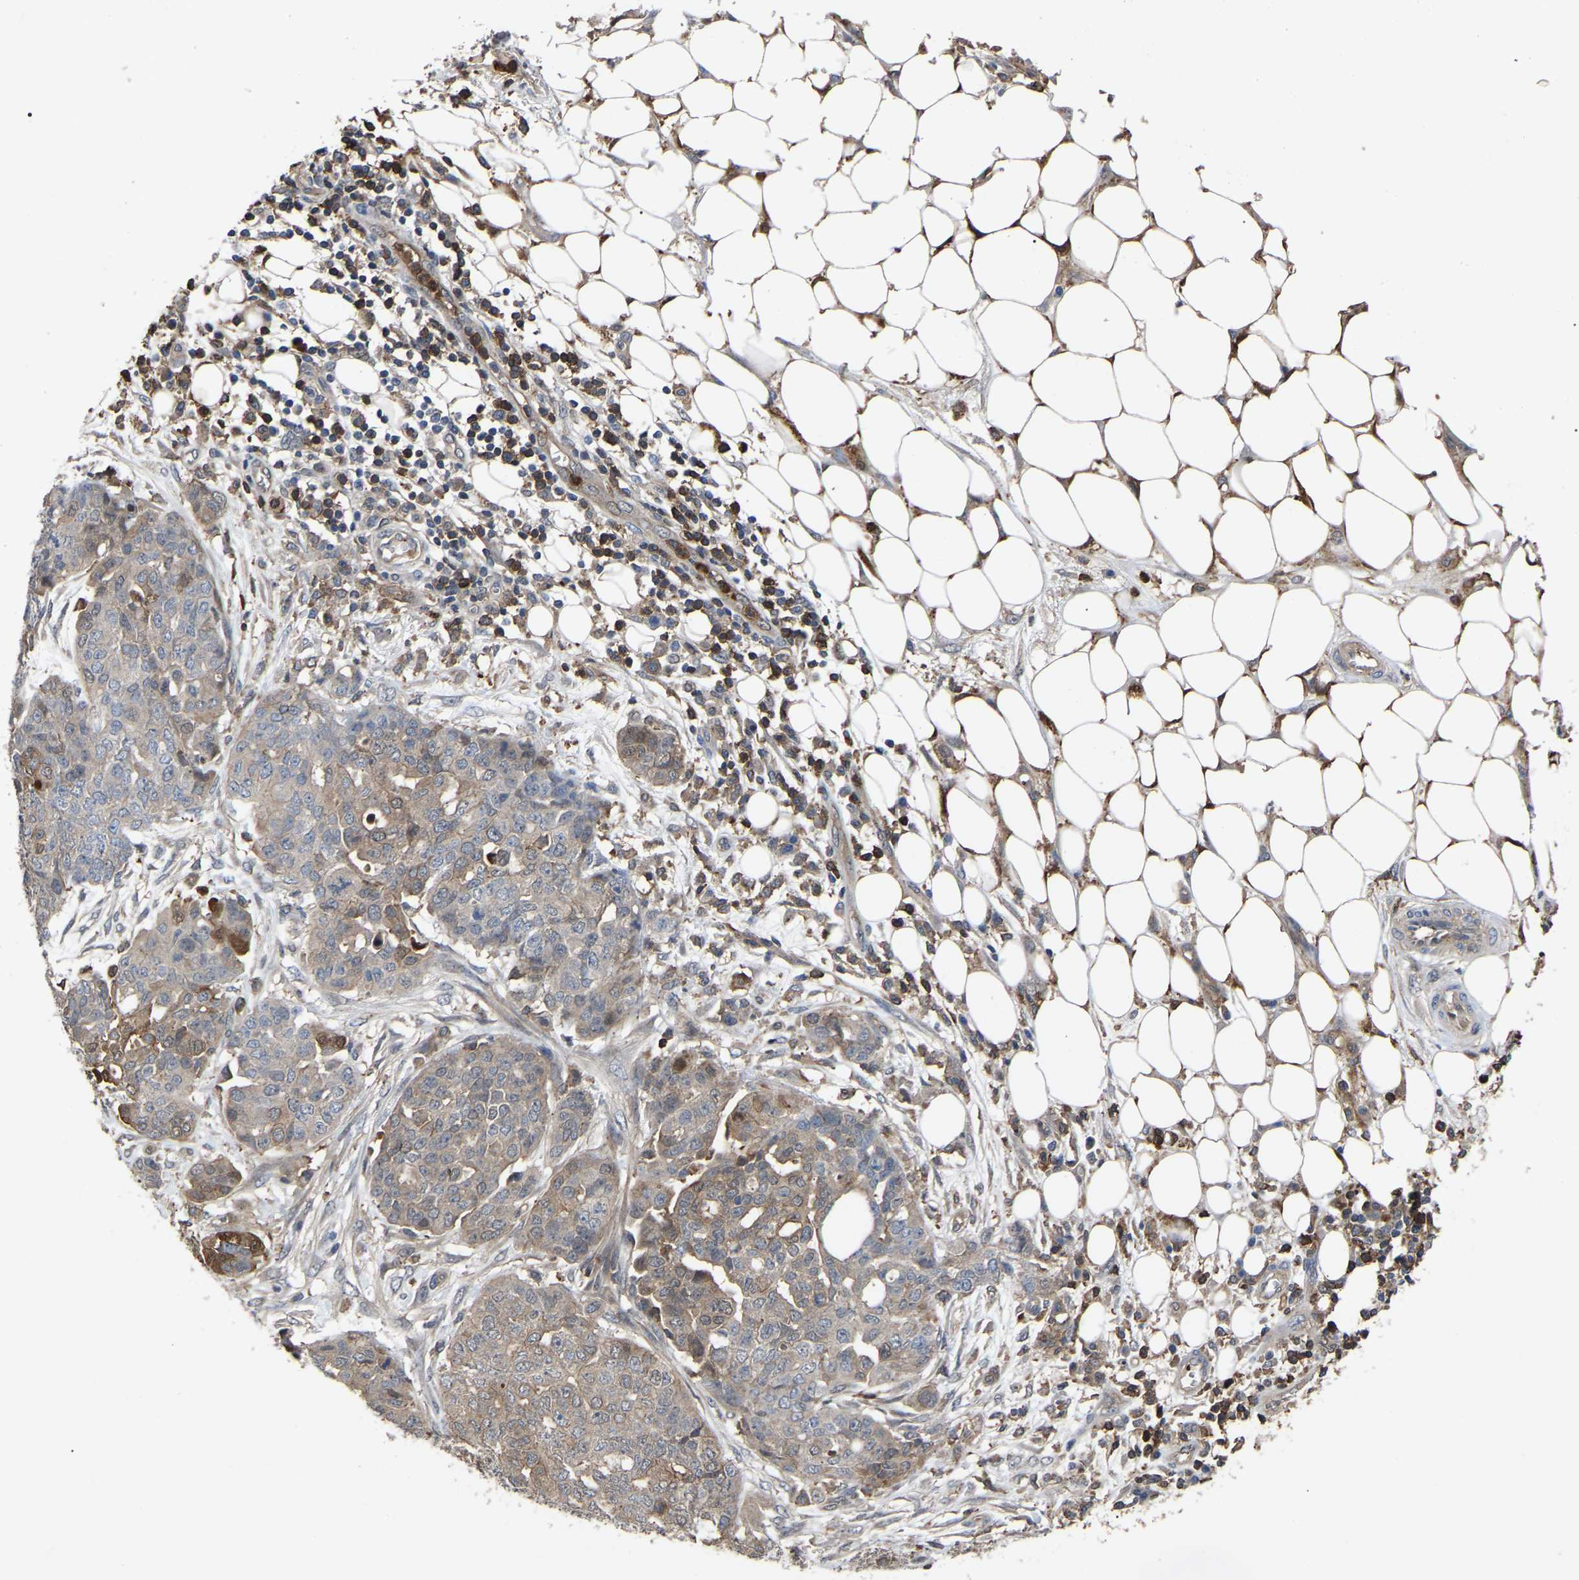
{"staining": {"intensity": "weak", "quantity": ">75%", "location": "cytoplasmic/membranous"}, "tissue": "ovarian cancer", "cell_type": "Tumor cells", "image_type": "cancer", "snomed": [{"axis": "morphology", "description": "Cystadenocarcinoma, serous, NOS"}, {"axis": "topography", "description": "Soft tissue"}, {"axis": "topography", "description": "Ovary"}], "caption": "Immunohistochemistry (IHC) histopathology image of serous cystadenocarcinoma (ovarian) stained for a protein (brown), which shows low levels of weak cytoplasmic/membranous expression in about >75% of tumor cells.", "gene": "CIT", "patient": {"sex": "female", "age": 57}}